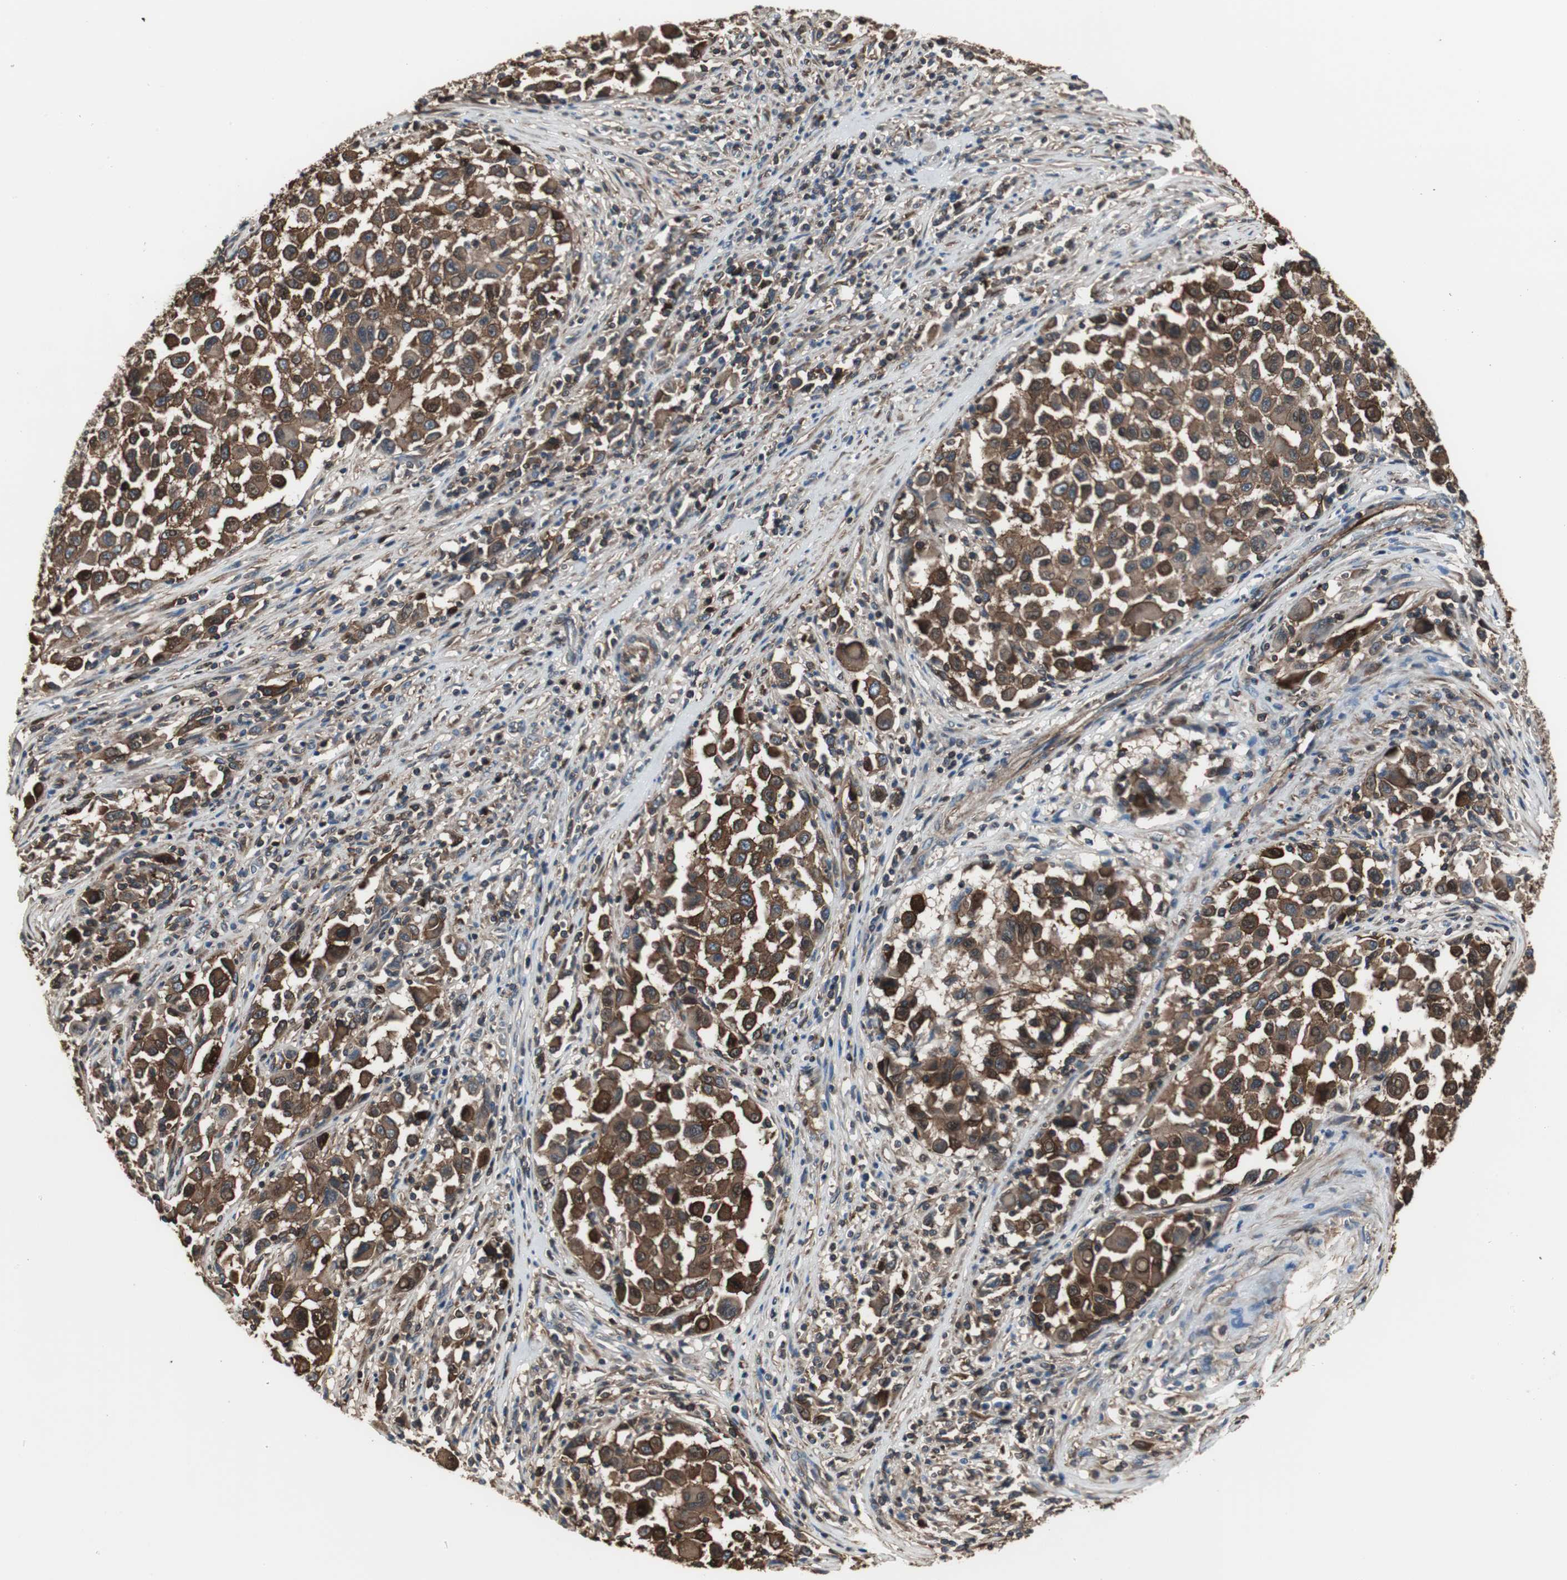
{"staining": {"intensity": "strong", "quantity": ">75%", "location": "cytoplasmic/membranous,nuclear"}, "tissue": "melanoma", "cell_type": "Tumor cells", "image_type": "cancer", "snomed": [{"axis": "morphology", "description": "Malignant melanoma, Metastatic site"}, {"axis": "topography", "description": "Lymph node"}], "caption": "IHC image of neoplastic tissue: malignant melanoma (metastatic site) stained using IHC demonstrates high levels of strong protein expression localized specifically in the cytoplasmic/membranous and nuclear of tumor cells, appearing as a cytoplasmic/membranous and nuclear brown color.", "gene": "ACTN1", "patient": {"sex": "male", "age": 61}}